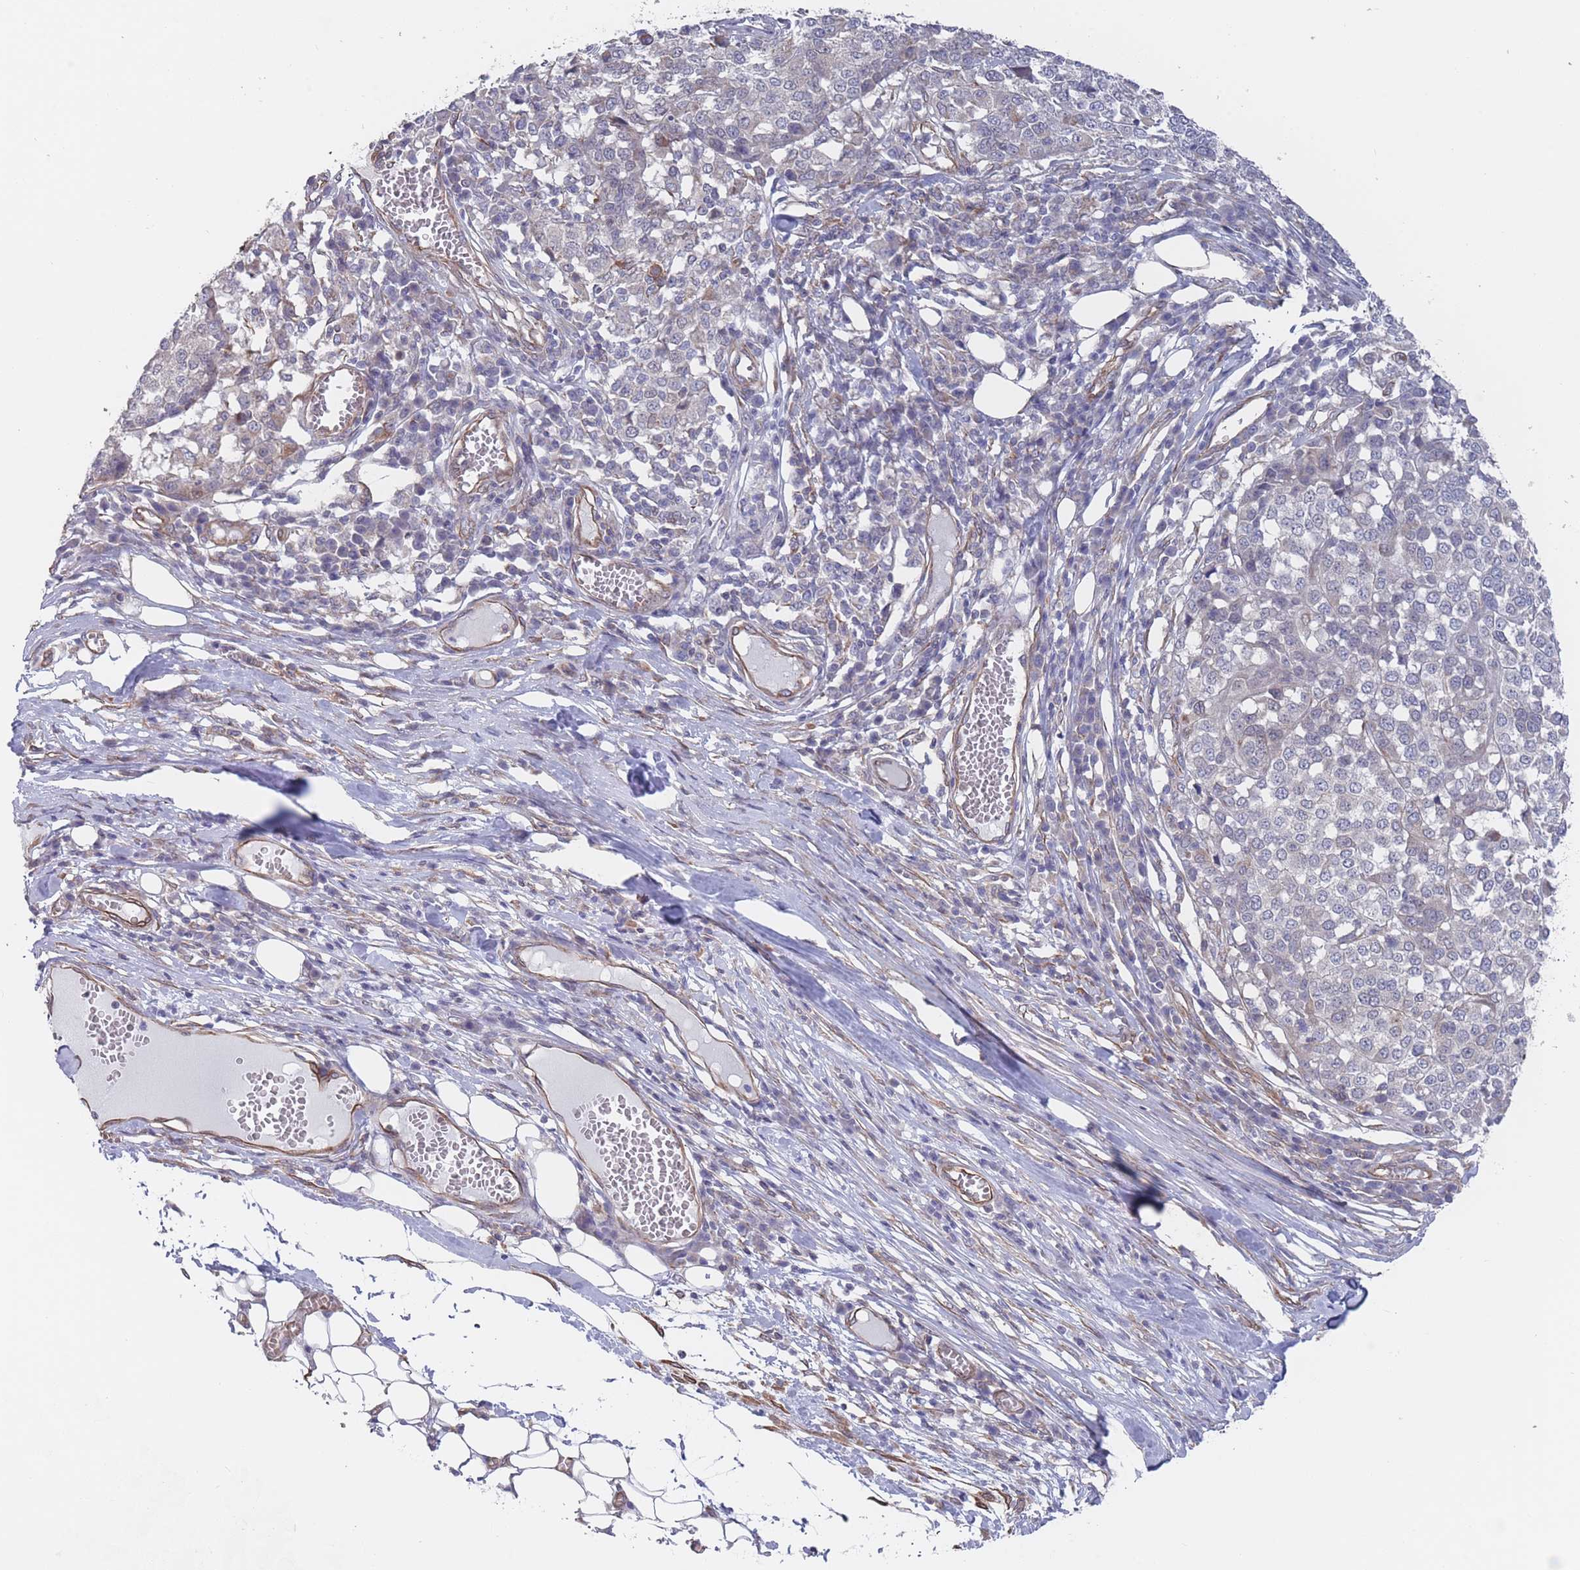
{"staining": {"intensity": "negative", "quantity": "none", "location": "none"}, "tissue": "melanoma", "cell_type": "Tumor cells", "image_type": "cancer", "snomed": [{"axis": "morphology", "description": "Malignant melanoma, Metastatic site"}, {"axis": "topography", "description": "Lymph node"}], "caption": "High power microscopy photomicrograph of an IHC micrograph of malignant melanoma (metastatic site), revealing no significant expression in tumor cells.", "gene": "SLC1A6", "patient": {"sex": "male", "age": 44}}